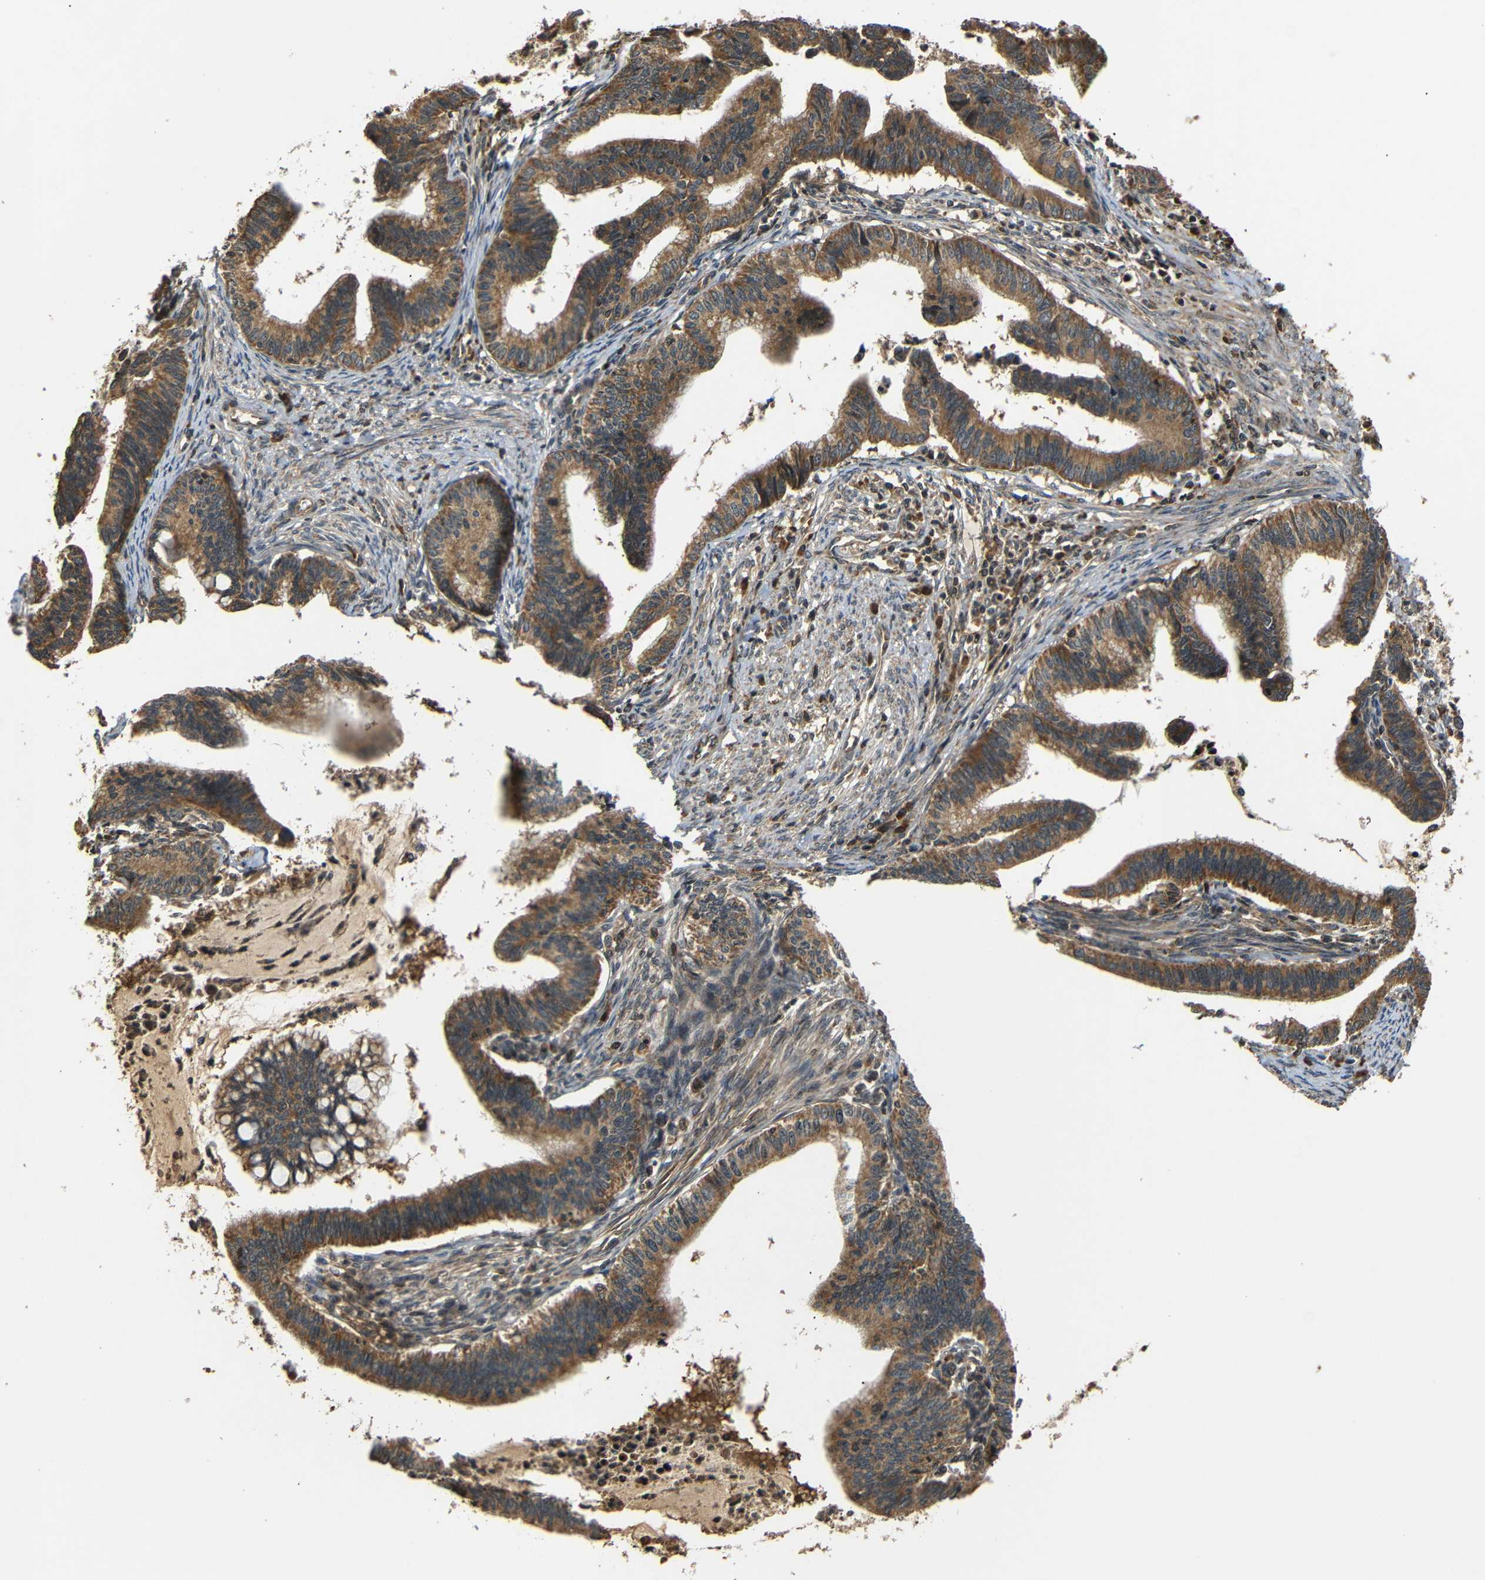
{"staining": {"intensity": "moderate", "quantity": ">75%", "location": "cytoplasmic/membranous"}, "tissue": "cervical cancer", "cell_type": "Tumor cells", "image_type": "cancer", "snomed": [{"axis": "morphology", "description": "Adenocarcinoma, NOS"}, {"axis": "topography", "description": "Cervix"}], "caption": "The photomicrograph displays a brown stain indicating the presence of a protein in the cytoplasmic/membranous of tumor cells in cervical cancer (adenocarcinoma).", "gene": "TANK", "patient": {"sex": "female", "age": 36}}